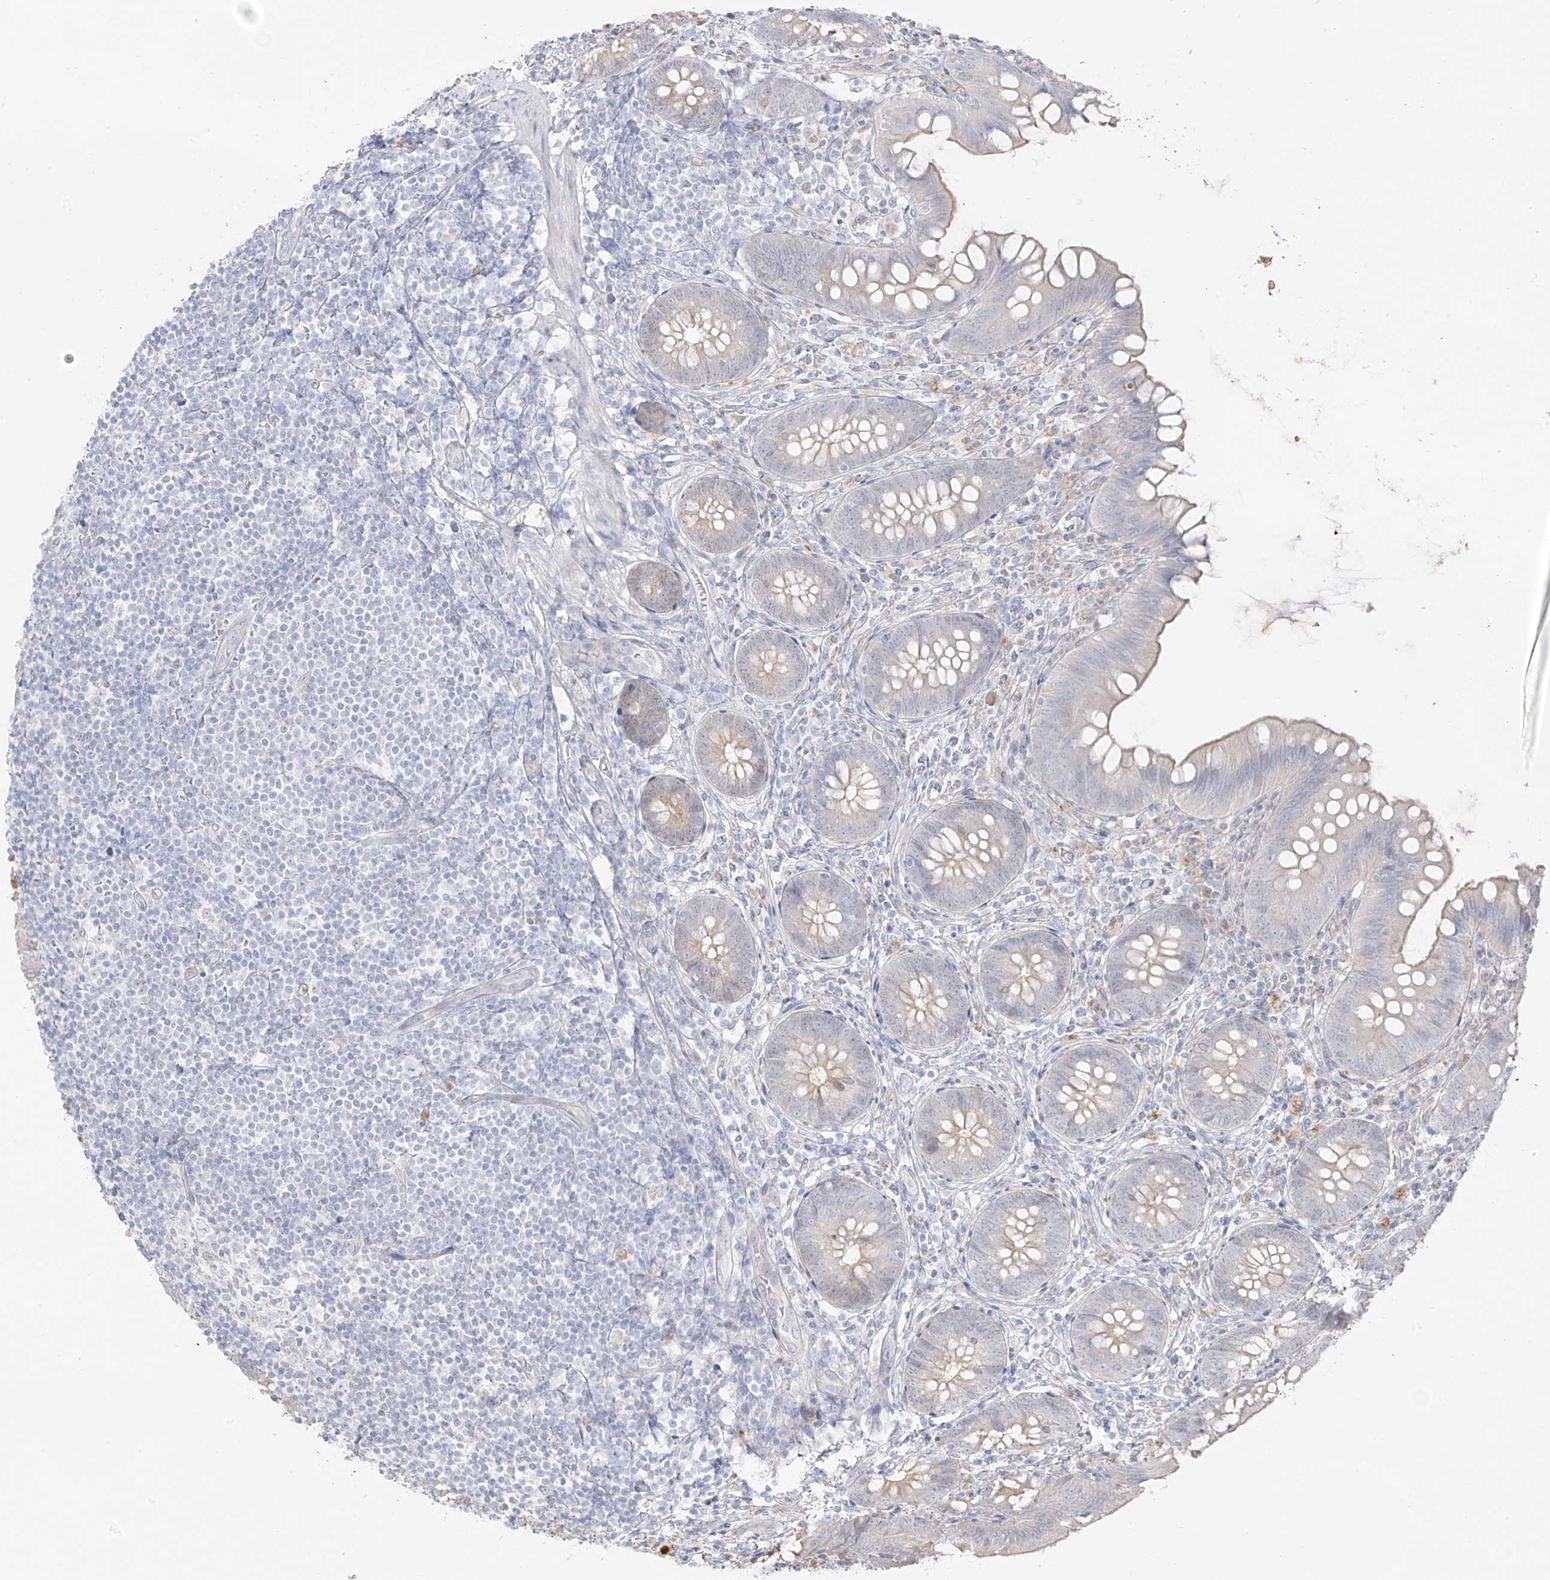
{"staining": {"intensity": "weak", "quantity": "25%-75%", "location": "cytoplasmic/membranous"}, "tissue": "appendix", "cell_type": "Glandular cells", "image_type": "normal", "snomed": [{"axis": "morphology", "description": "Normal tissue, NOS"}, {"axis": "topography", "description": "Appendix"}], "caption": "Glandular cells demonstrate weak cytoplasmic/membranous staining in about 25%-75% of cells in benign appendix.", "gene": "DCDC2", "patient": {"sex": "female", "age": 62}}